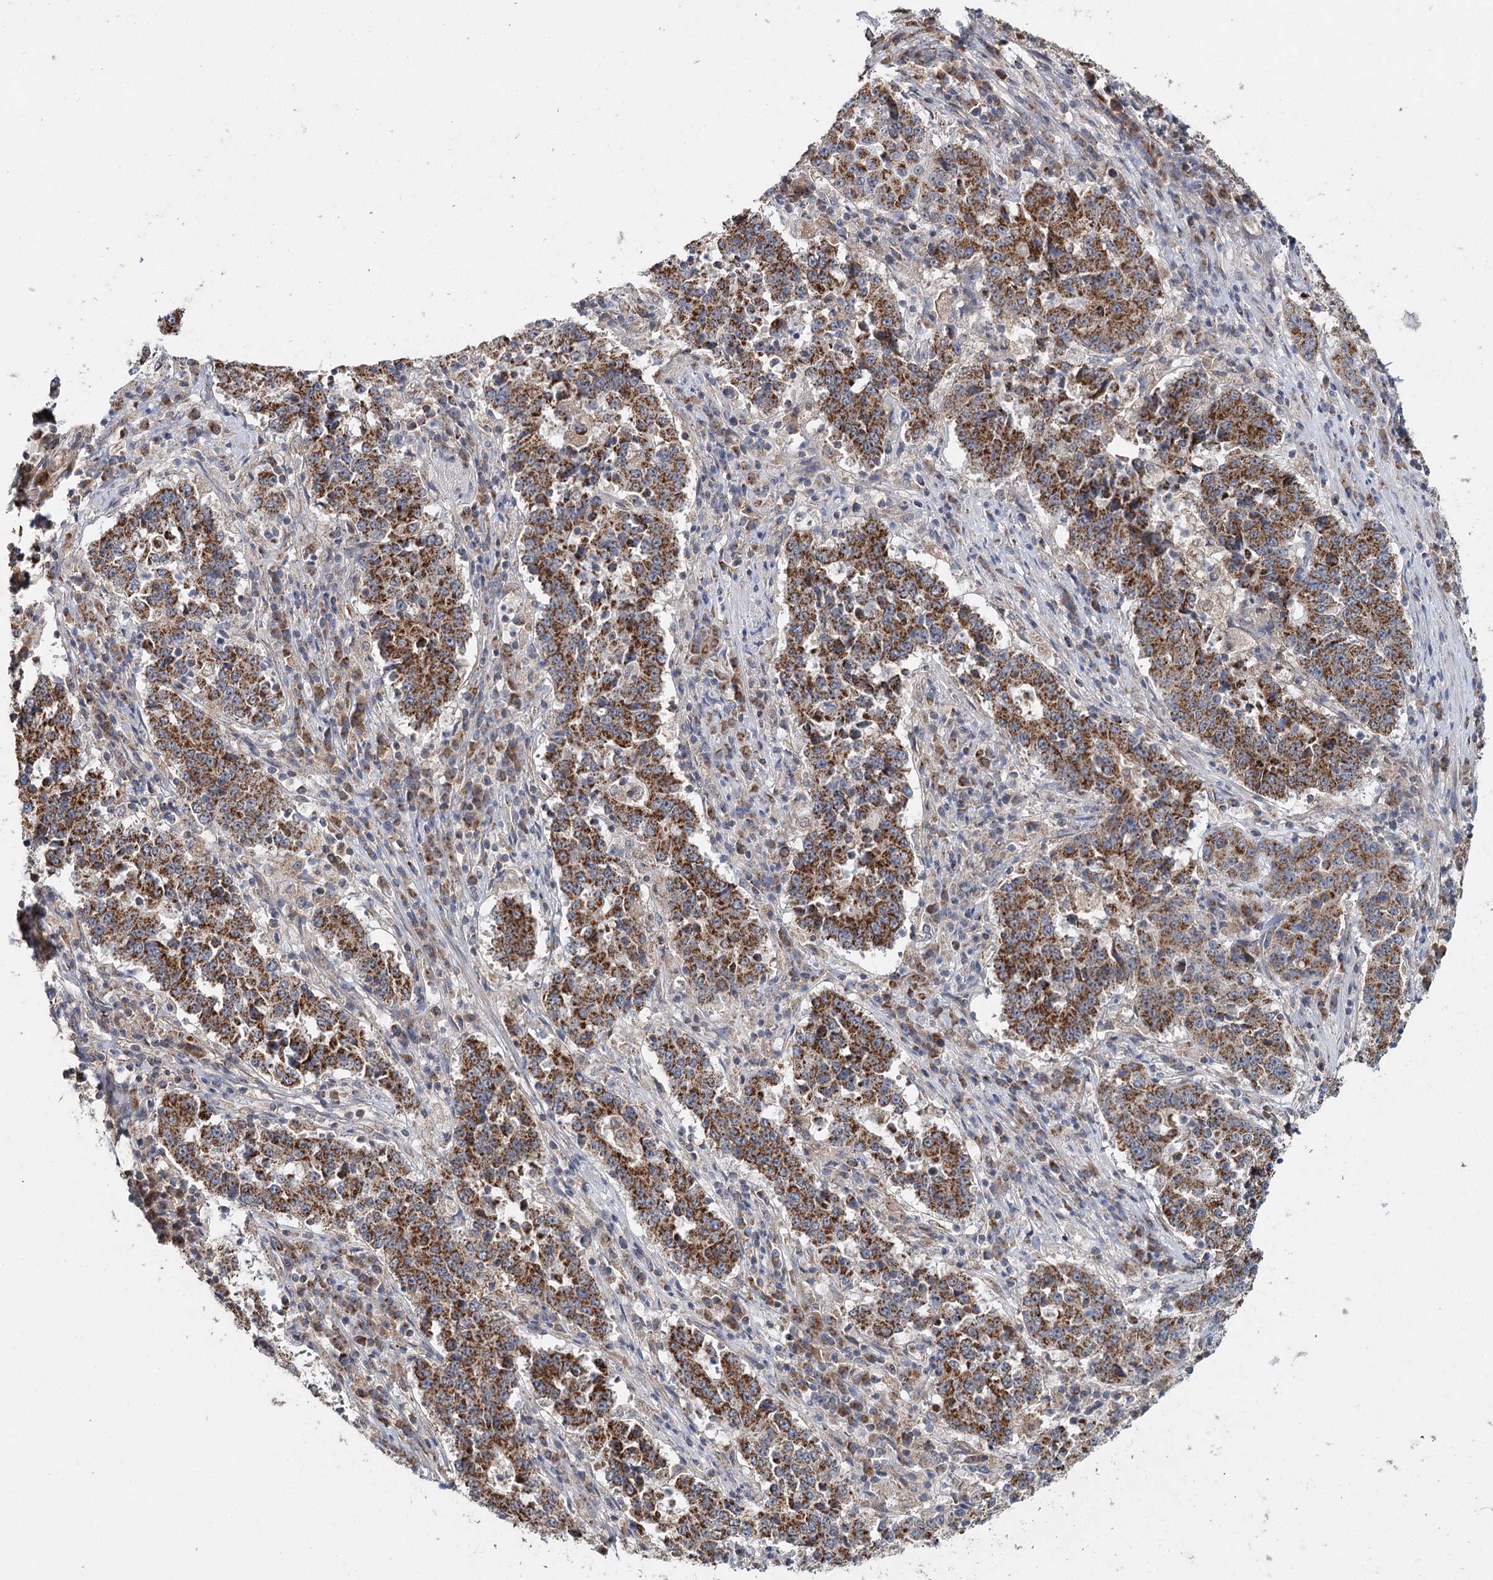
{"staining": {"intensity": "strong", "quantity": ">75%", "location": "cytoplasmic/membranous"}, "tissue": "stomach cancer", "cell_type": "Tumor cells", "image_type": "cancer", "snomed": [{"axis": "morphology", "description": "Adenocarcinoma, NOS"}, {"axis": "topography", "description": "Stomach"}], "caption": "Adenocarcinoma (stomach) was stained to show a protein in brown. There is high levels of strong cytoplasmic/membranous positivity in about >75% of tumor cells. The staining is performed using DAB (3,3'-diaminobenzidine) brown chromogen to label protein expression. The nuclei are counter-stained blue using hematoxylin.", "gene": "MRPL44", "patient": {"sex": "male", "age": 59}}